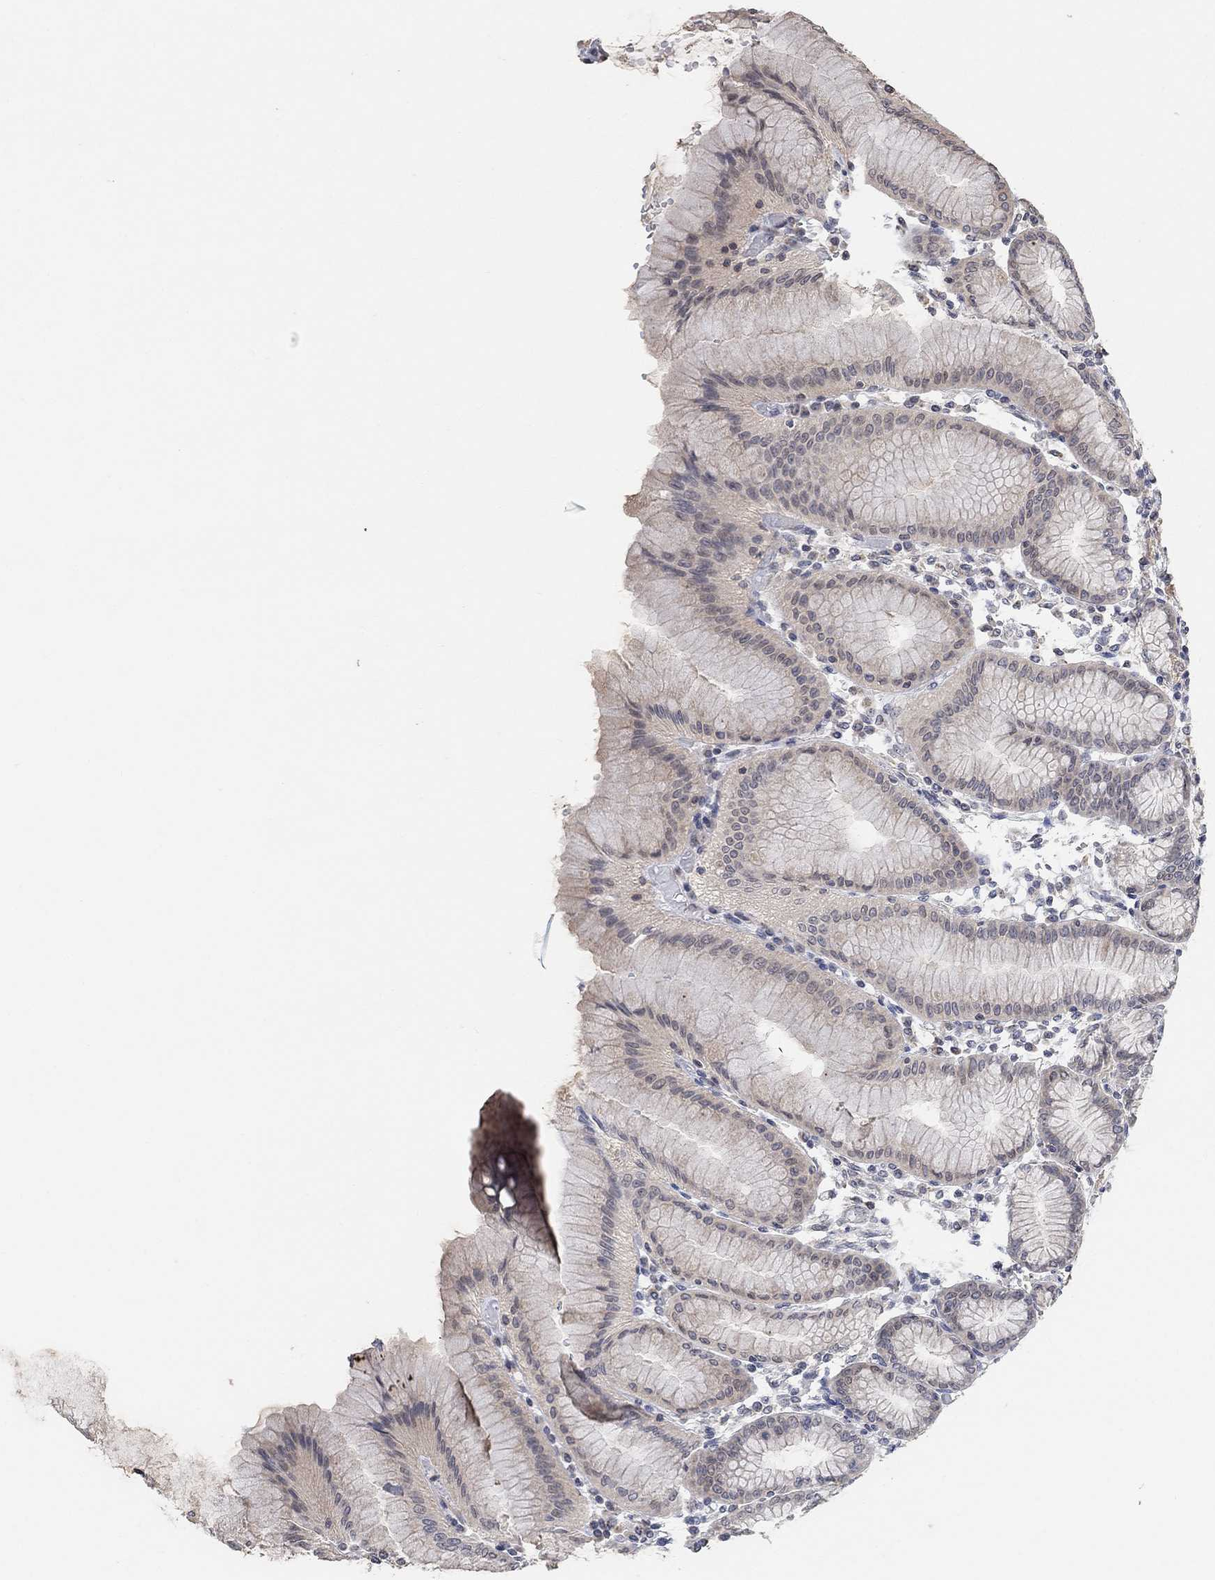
{"staining": {"intensity": "moderate", "quantity": "25%-75%", "location": "cytoplasmic/membranous"}, "tissue": "stomach", "cell_type": "Glandular cells", "image_type": "normal", "snomed": [{"axis": "morphology", "description": "Normal tissue, NOS"}, {"axis": "topography", "description": "Skeletal muscle"}, {"axis": "topography", "description": "Stomach"}], "caption": "Immunohistochemistry of normal human stomach displays medium levels of moderate cytoplasmic/membranous positivity in approximately 25%-75% of glandular cells.", "gene": "UNC5B", "patient": {"sex": "female", "age": 57}}